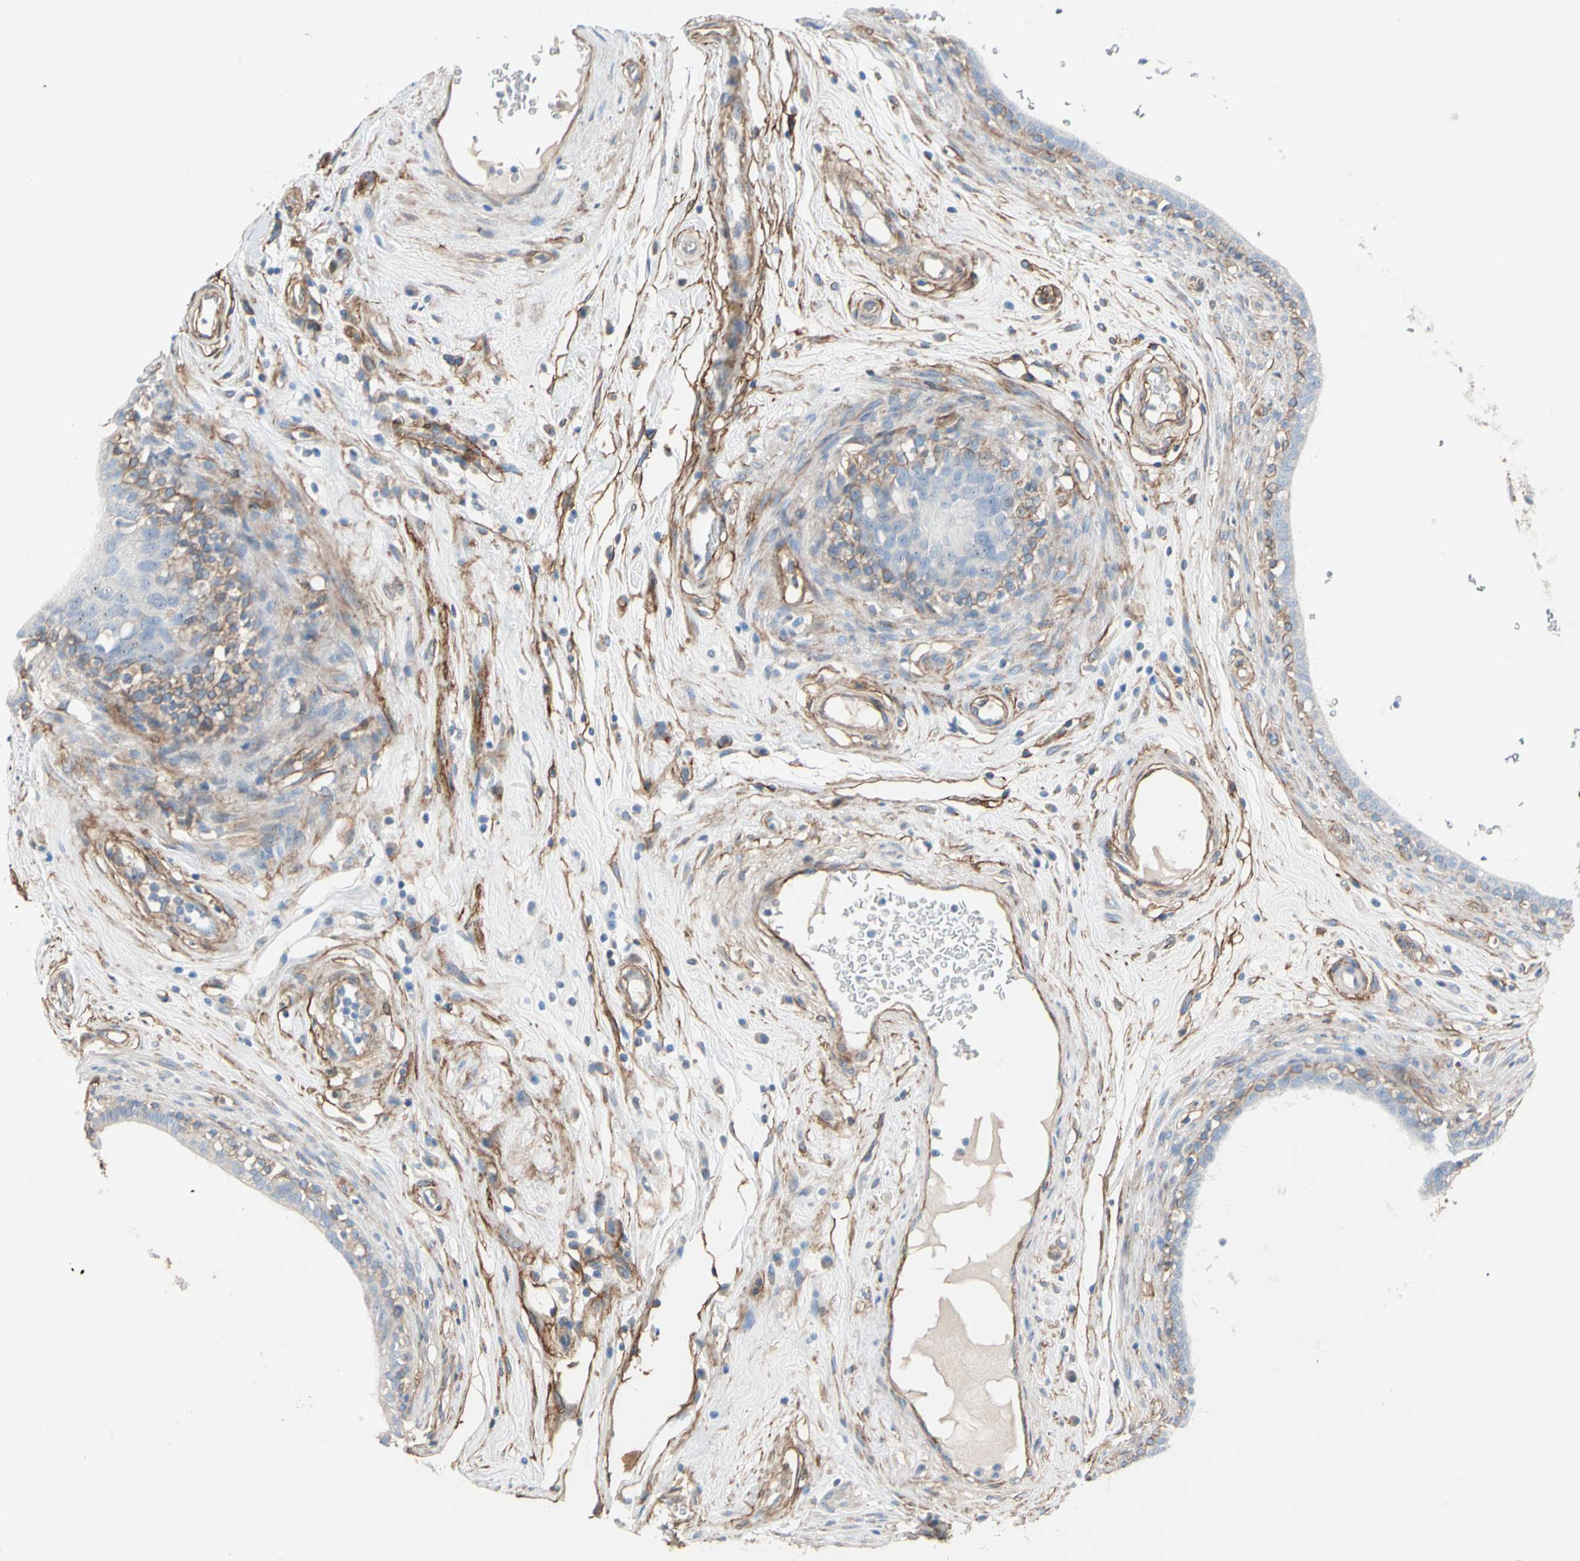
{"staining": {"intensity": "moderate", "quantity": "25%-75%", "location": "cytoplasmic/membranous"}, "tissue": "epididymis", "cell_type": "Glandular cells", "image_type": "normal", "snomed": [{"axis": "morphology", "description": "Normal tissue, NOS"}, {"axis": "morphology", "description": "Inflammation, NOS"}, {"axis": "topography", "description": "Epididymis"}], "caption": "This image shows IHC staining of benign epididymis, with medium moderate cytoplasmic/membranous staining in about 25%-75% of glandular cells.", "gene": "EPB41L2", "patient": {"sex": "male", "age": 84}}